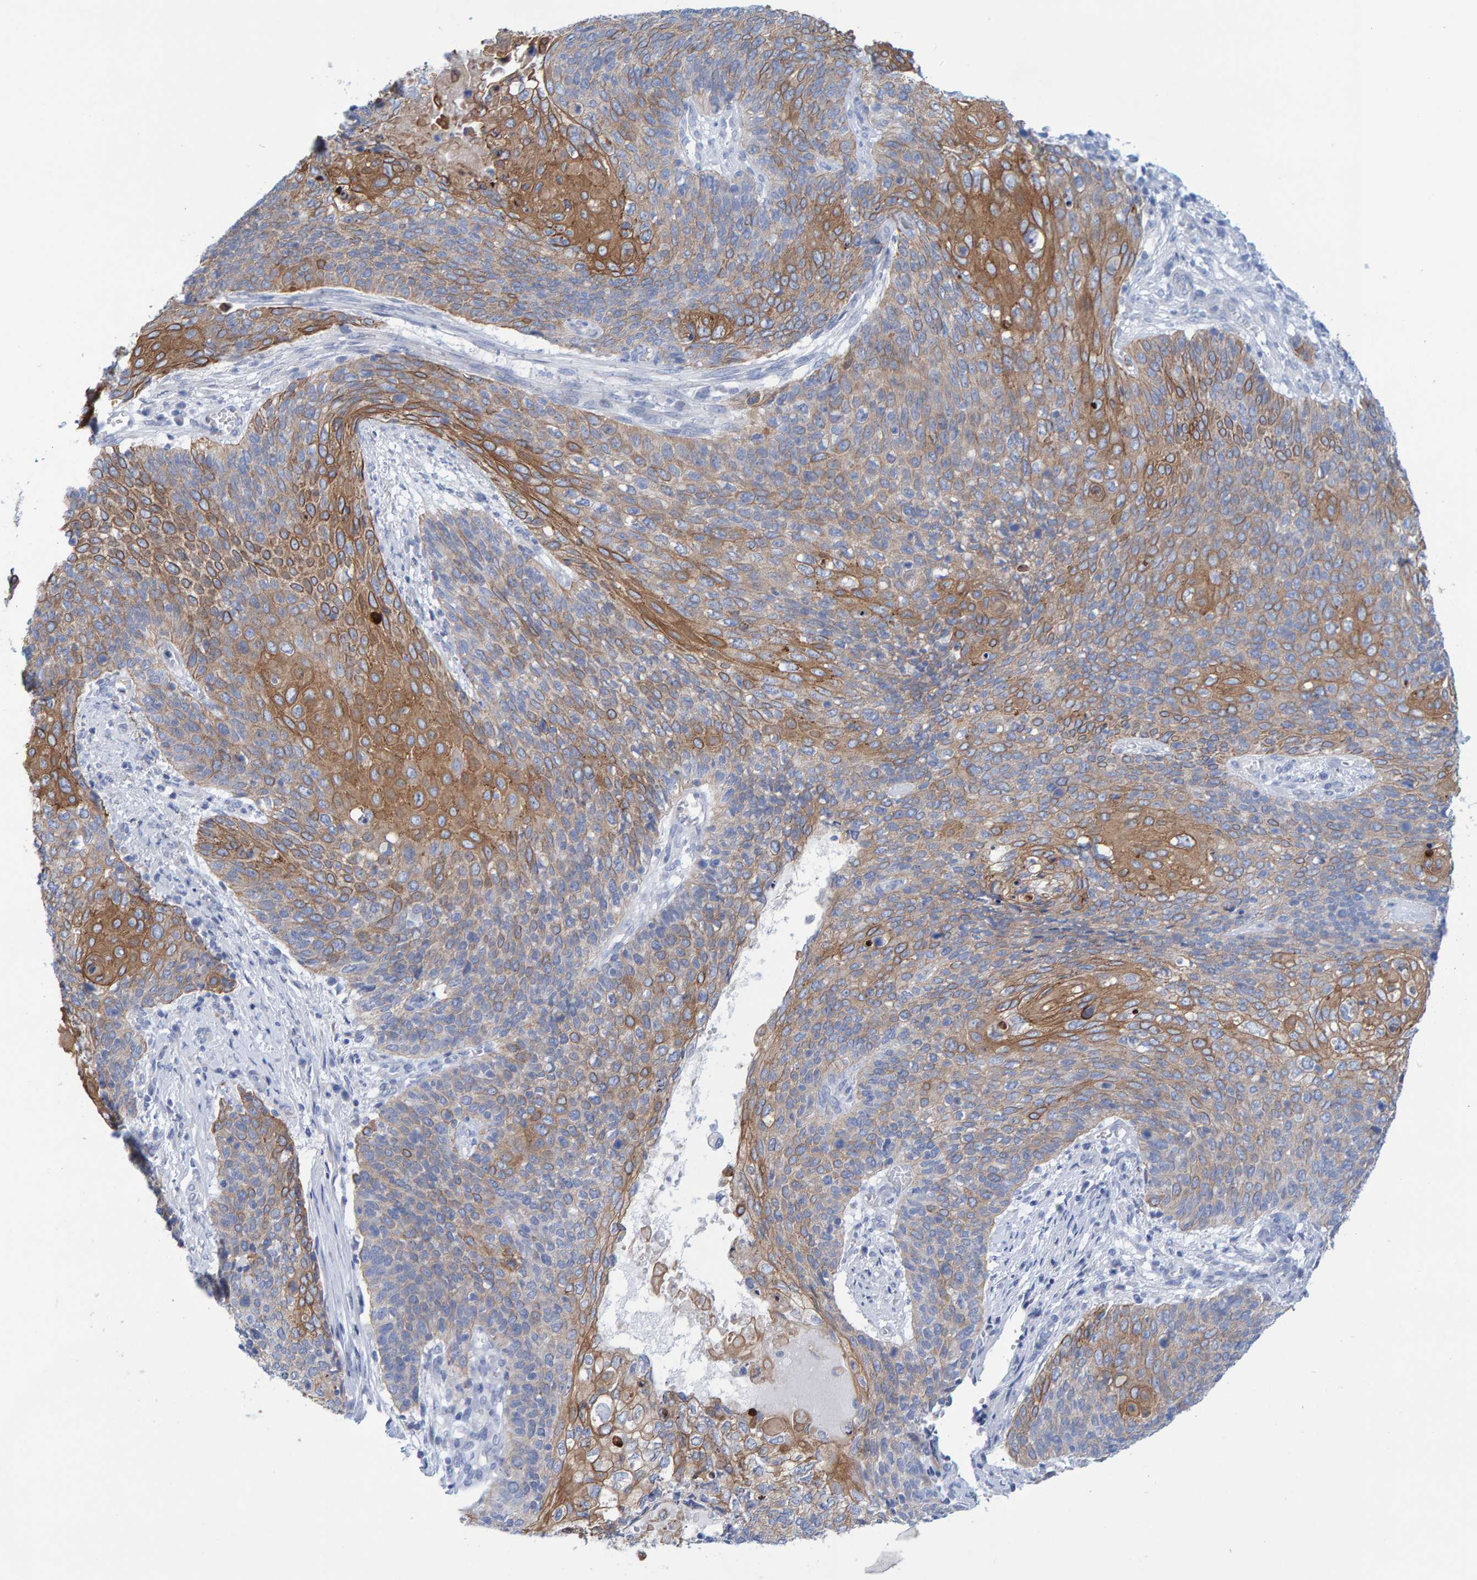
{"staining": {"intensity": "moderate", "quantity": "25%-75%", "location": "cytoplasmic/membranous"}, "tissue": "cervical cancer", "cell_type": "Tumor cells", "image_type": "cancer", "snomed": [{"axis": "morphology", "description": "Squamous cell carcinoma, NOS"}, {"axis": "topography", "description": "Cervix"}], "caption": "Protein staining of squamous cell carcinoma (cervical) tissue displays moderate cytoplasmic/membranous staining in about 25%-75% of tumor cells. The staining is performed using DAB brown chromogen to label protein expression. The nuclei are counter-stained blue using hematoxylin.", "gene": "JAKMIP3", "patient": {"sex": "female", "age": 39}}